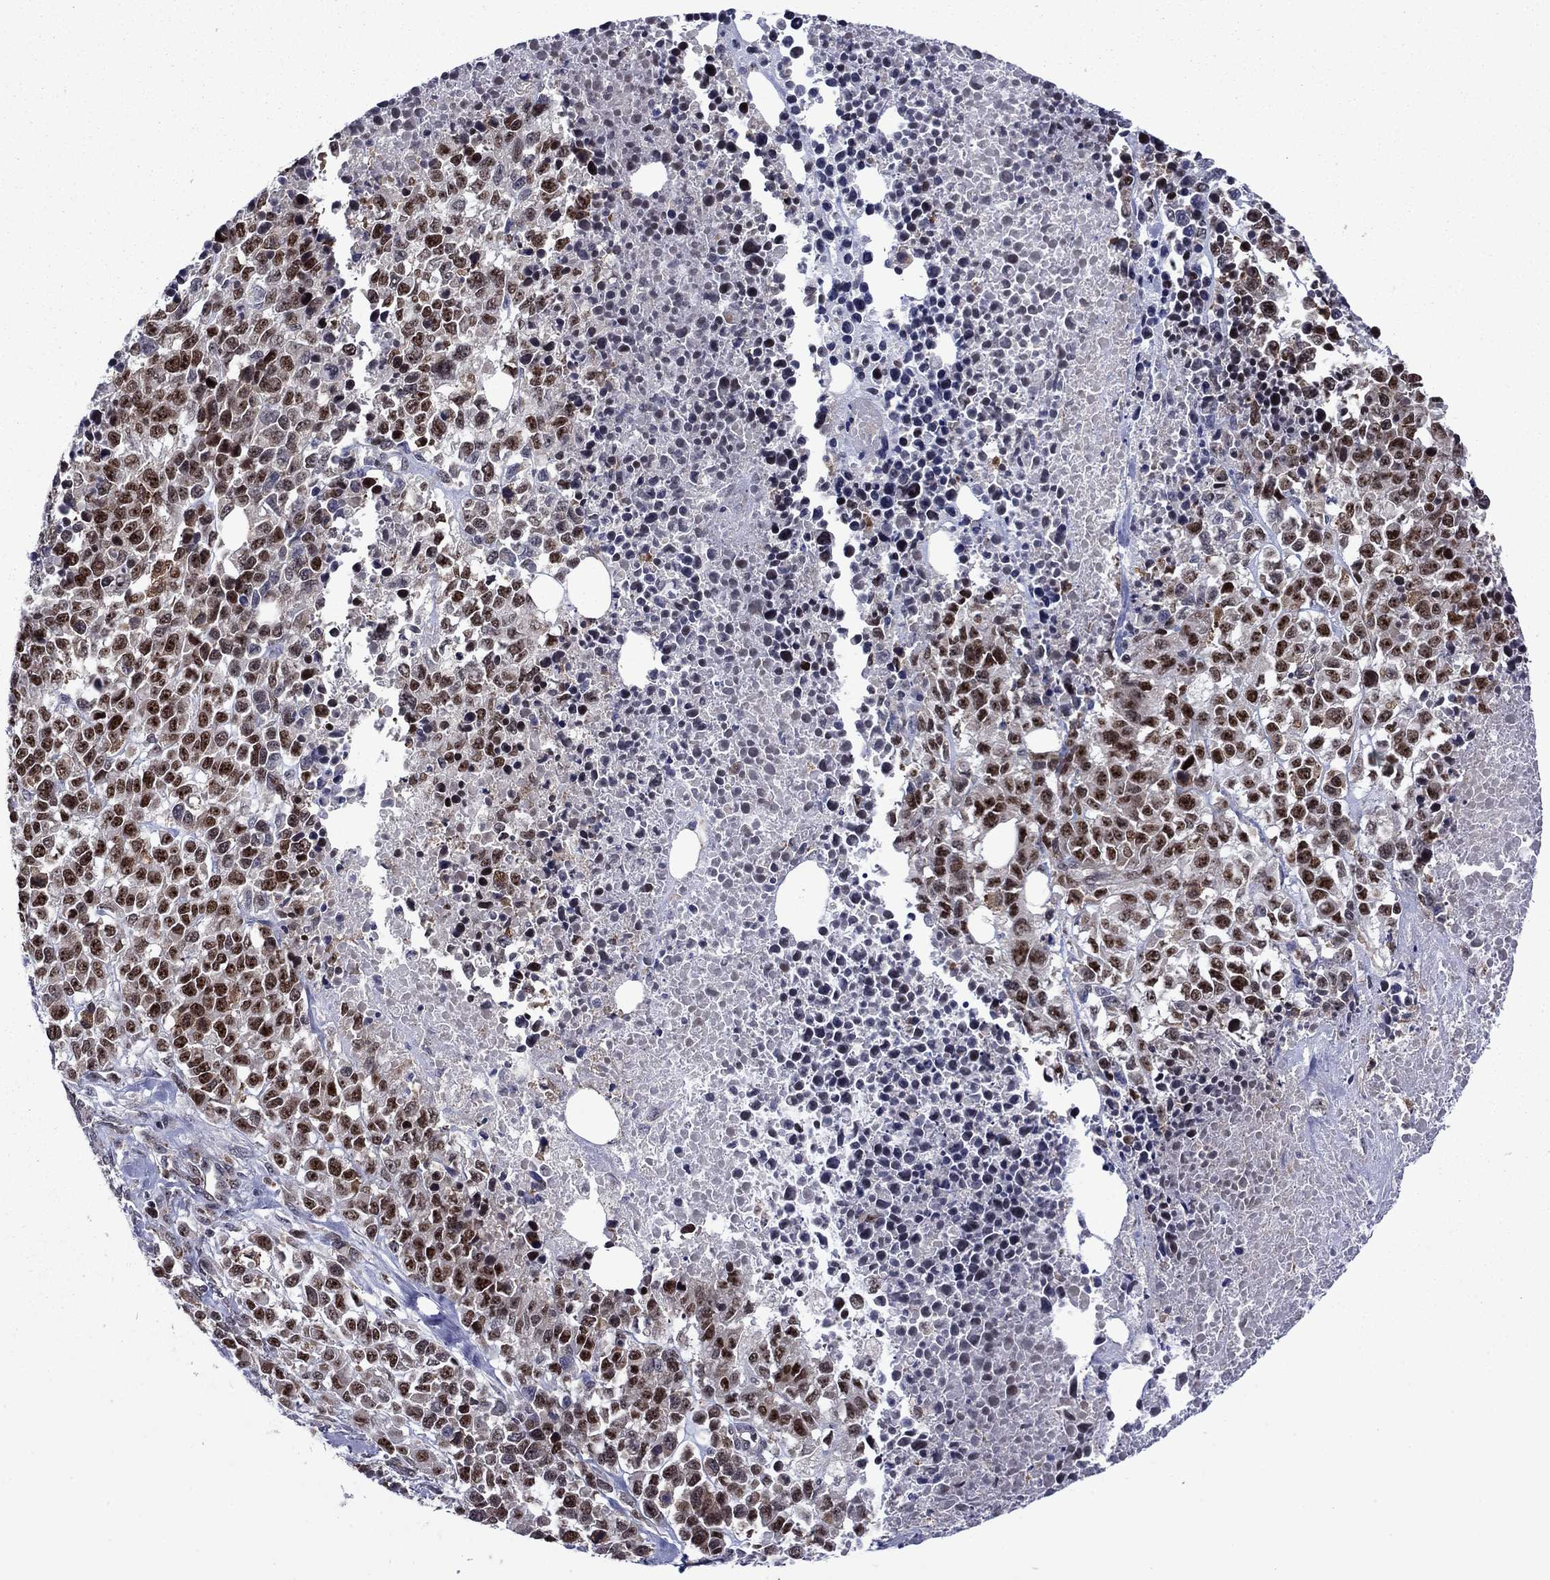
{"staining": {"intensity": "strong", "quantity": "25%-75%", "location": "nuclear"}, "tissue": "melanoma", "cell_type": "Tumor cells", "image_type": "cancer", "snomed": [{"axis": "morphology", "description": "Malignant melanoma, Metastatic site"}, {"axis": "topography", "description": "Skin"}], "caption": "Protein expression analysis of melanoma shows strong nuclear staining in about 25%-75% of tumor cells.", "gene": "SURF2", "patient": {"sex": "male", "age": 84}}